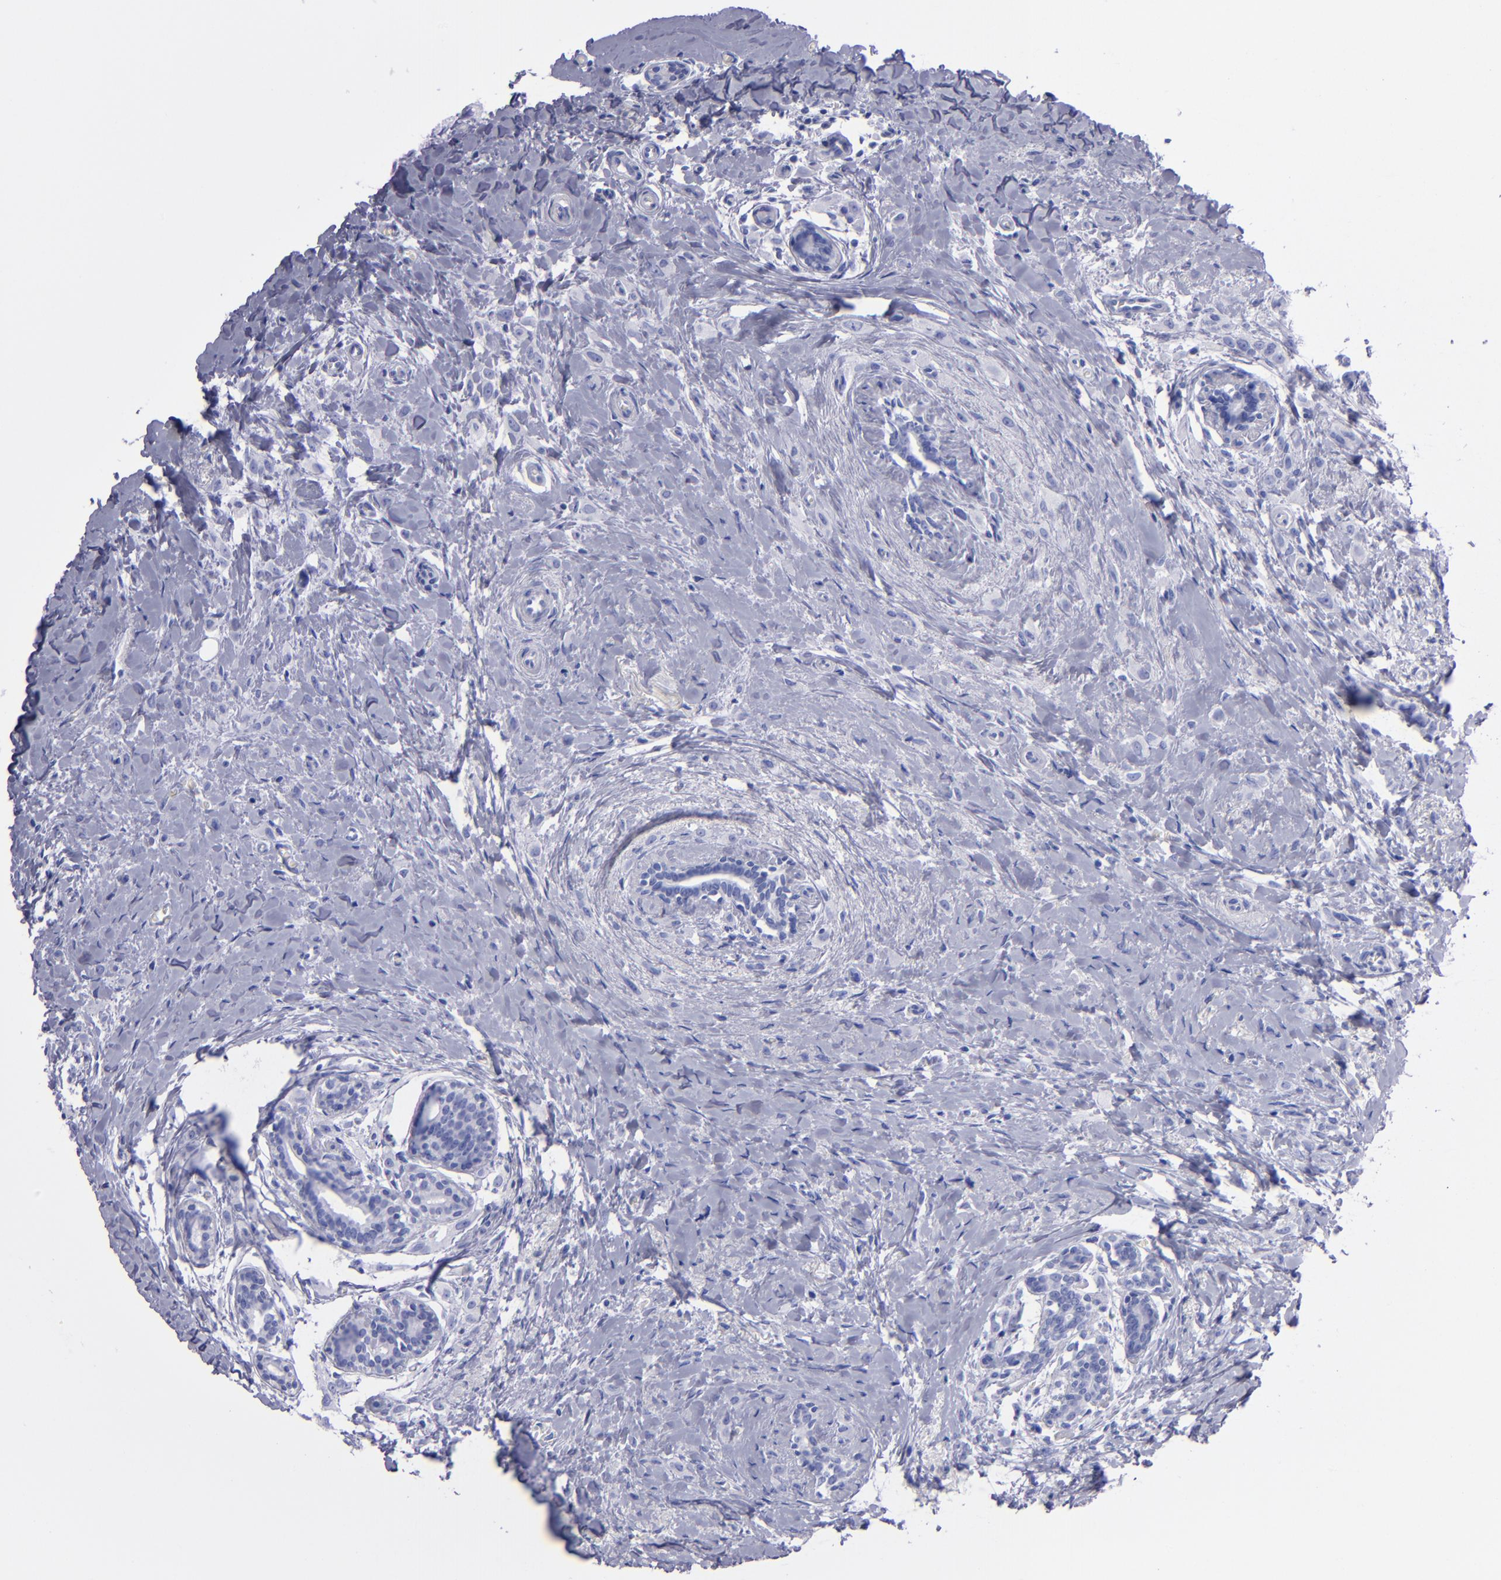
{"staining": {"intensity": "negative", "quantity": "none", "location": "none"}, "tissue": "breast cancer", "cell_type": "Tumor cells", "image_type": "cancer", "snomed": [{"axis": "morphology", "description": "Lobular carcinoma"}, {"axis": "topography", "description": "Breast"}], "caption": "Human breast cancer stained for a protein using immunohistochemistry (IHC) displays no staining in tumor cells.", "gene": "CR1", "patient": {"sex": "female", "age": 57}}